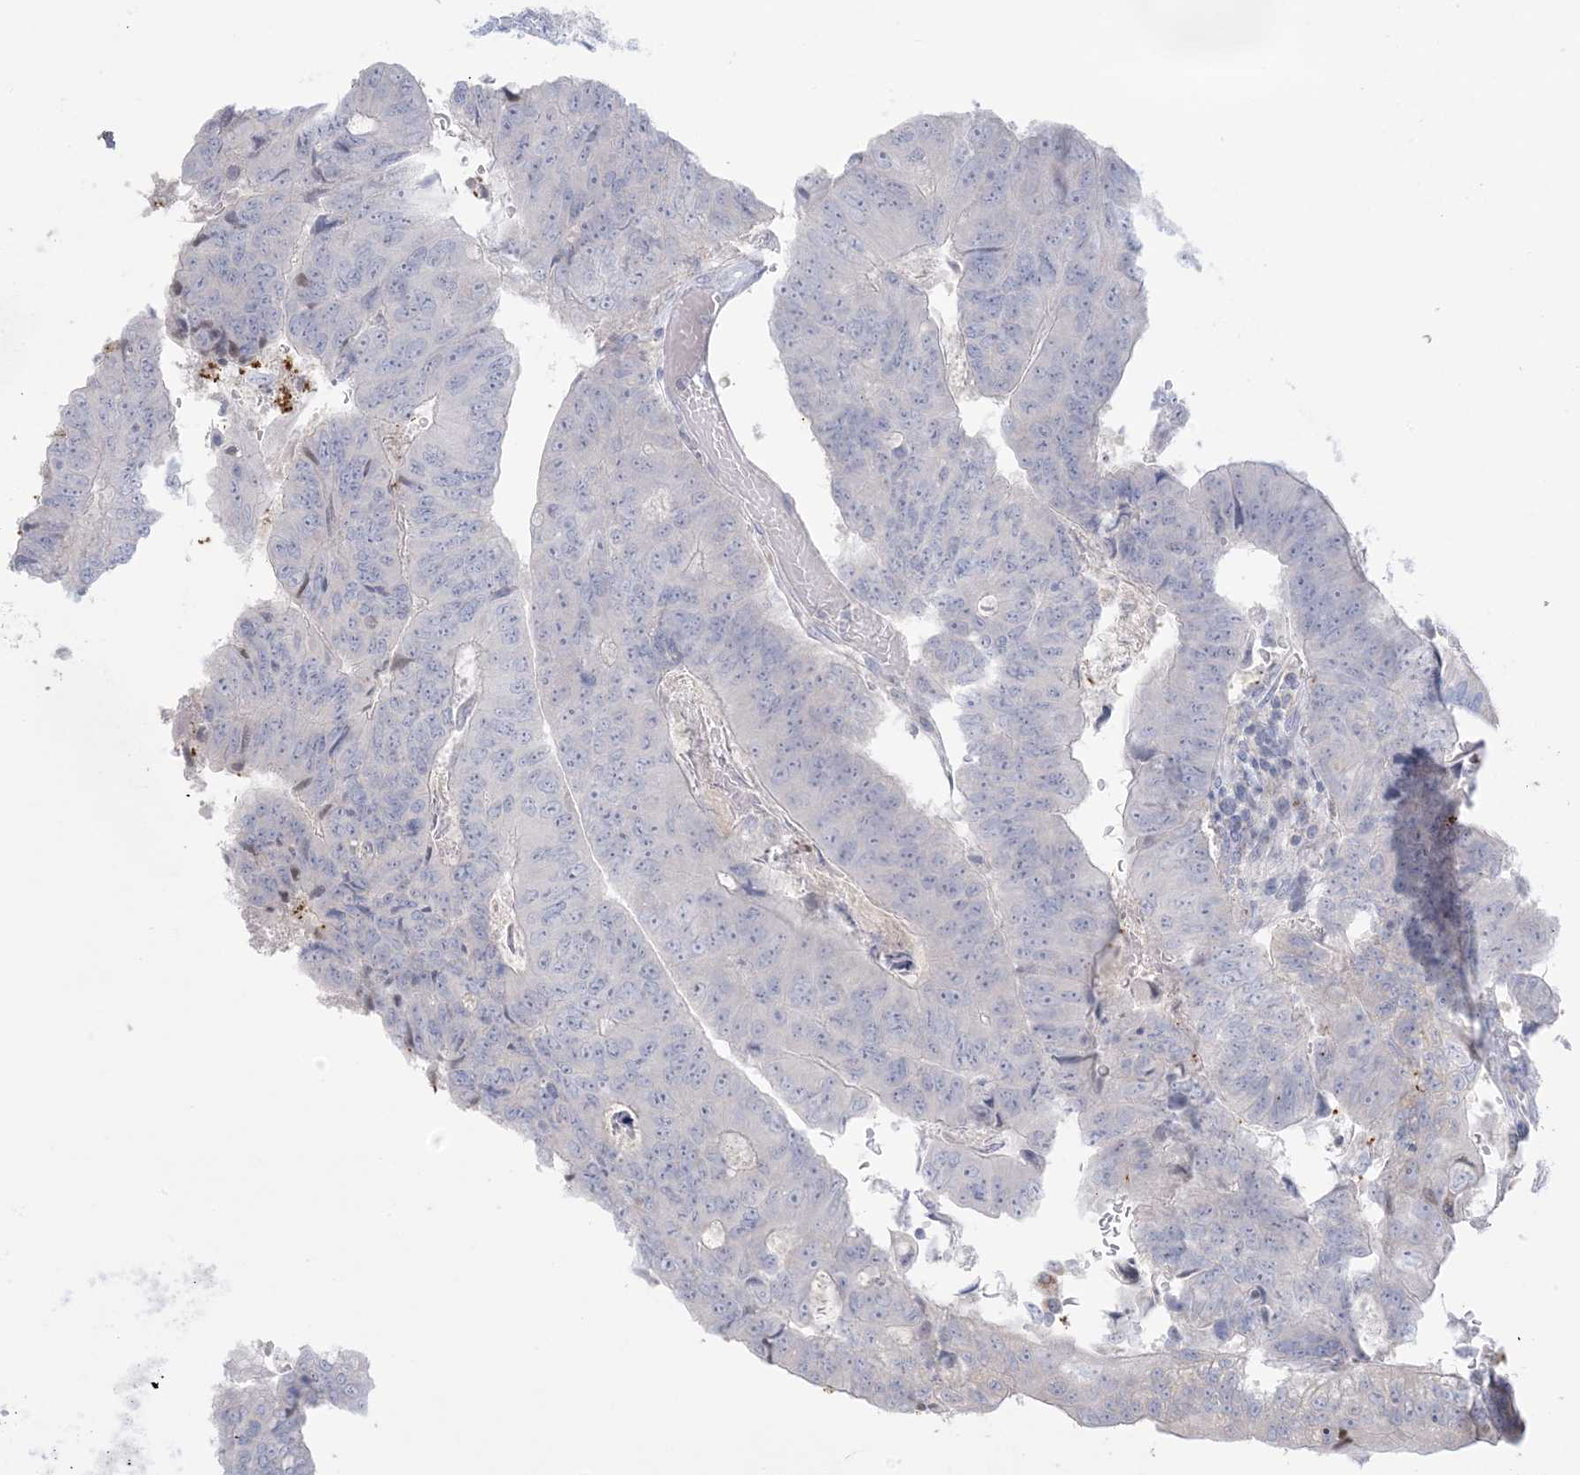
{"staining": {"intensity": "negative", "quantity": "none", "location": "none"}, "tissue": "colorectal cancer", "cell_type": "Tumor cells", "image_type": "cancer", "snomed": [{"axis": "morphology", "description": "Adenocarcinoma, NOS"}, {"axis": "topography", "description": "Colon"}], "caption": "High magnification brightfield microscopy of colorectal cancer (adenocarcinoma) stained with DAB (3,3'-diaminobenzidine) (brown) and counterstained with hematoxylin (blue): tumor cells show no significant positivity.", "gene": "KCTD6", "patient": {"sex": "female", "age": 67}}